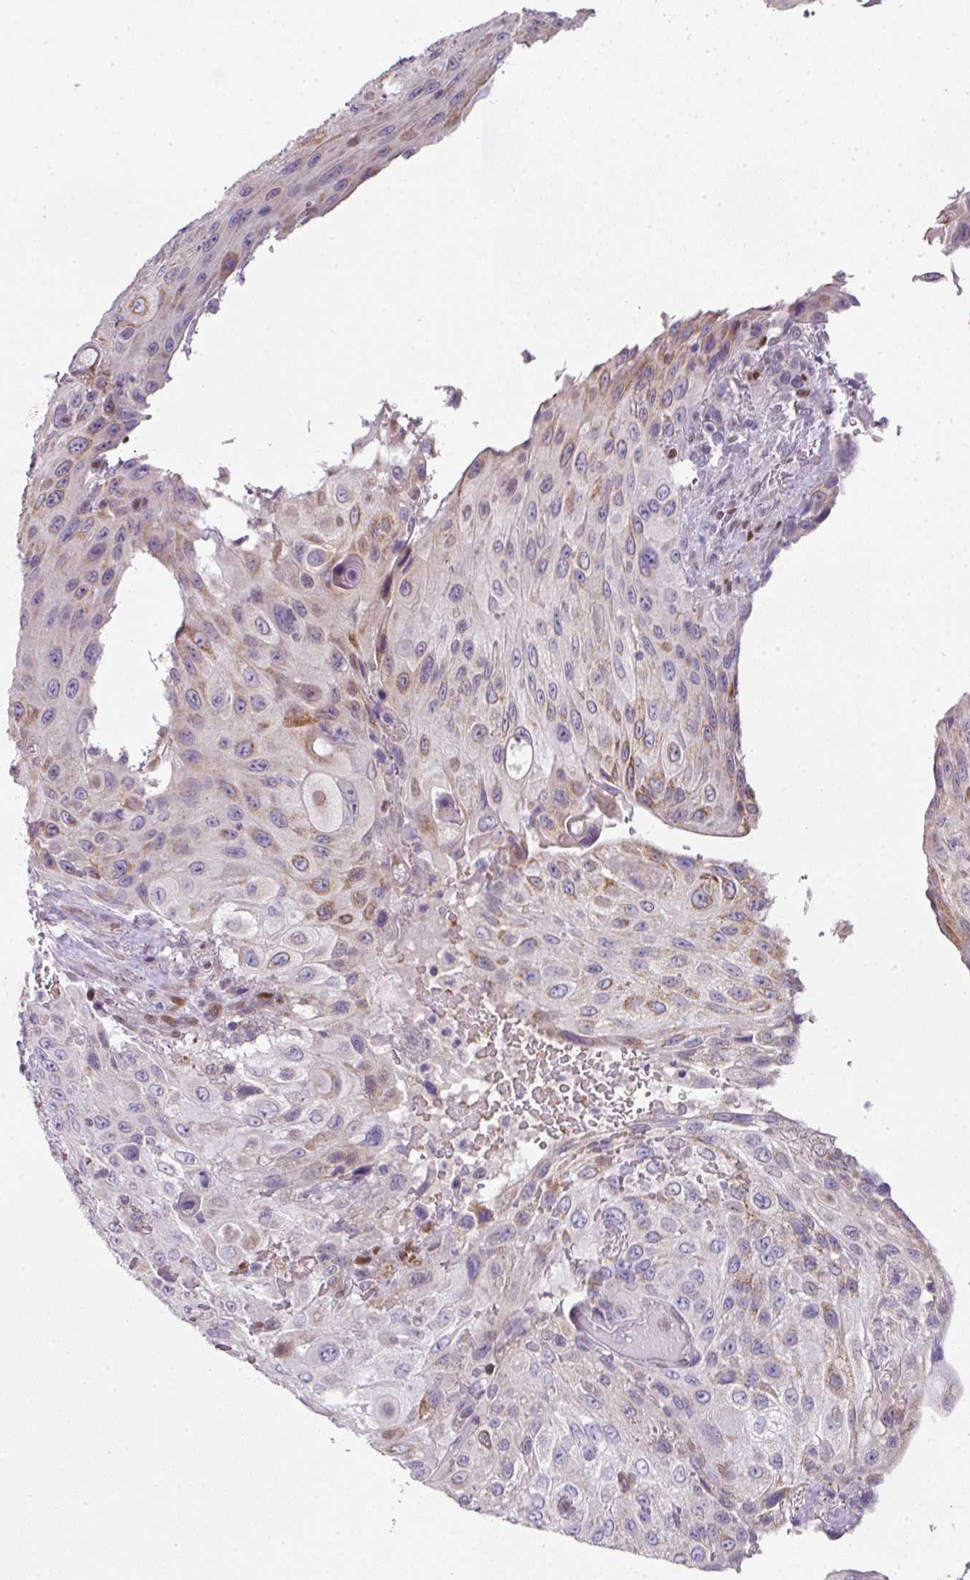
{"staining": {"intensity": "weak", "quantity": "<25%", "location": "cytoplasmic/membranous"}, "tissue": "cervical cancer", "cell_type": "Tumor cells", "image_type": "cancer", "snomed": [{"axis": "morphology", "description": "Squamous cell carcinoma, NOS"}, {"axis": "topography", "description": "Cervix"}], "caption": "Cervical cancer stained for a protein using immunohistochemistry shows no positivity tumor cells.", "gene": "ANKRD18A", "patient": {"sex": "female", "age": 42}}